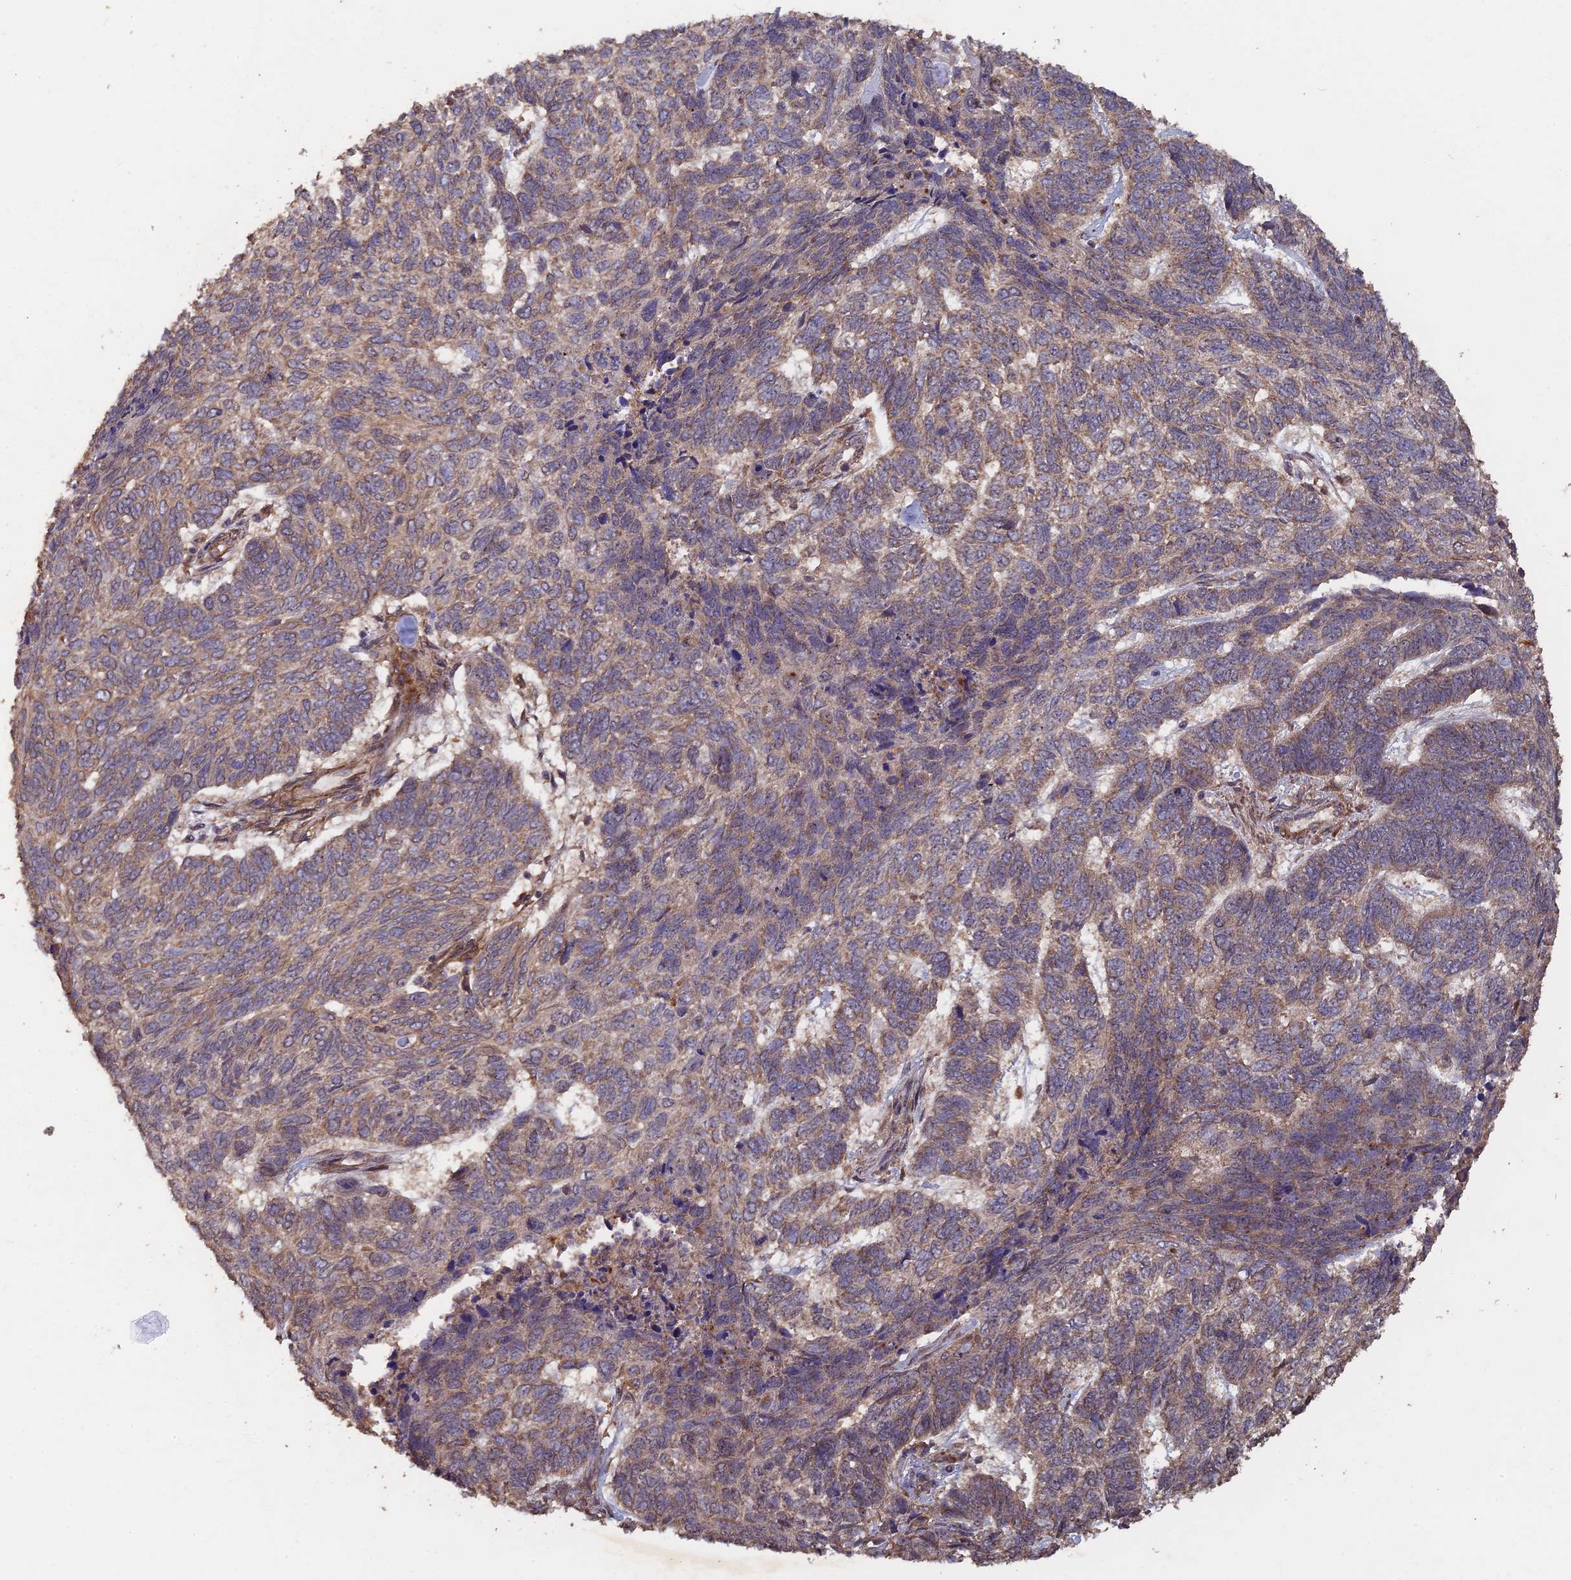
{"staining": {"intensity": "weak", "quantity": "25%-75%", "location": "cytoplasmic/membranous"}, "tissue": "skin cancer", "cell_type": "Tumor cells", "image_type": "cancer", "snomed": [{"axis": "morphology", "description": "Basal cell carcinoma"}, {"axis": "topography", "description": "Skin"}], "caption": "Weak cytoplasmic/membranous expression for a protein is present in about 25%-75% of tumor cells of skin cancer using immunohistochemistry.", "gene": "SAC3D1", "patient": {"sex": "female", "age": 65}}